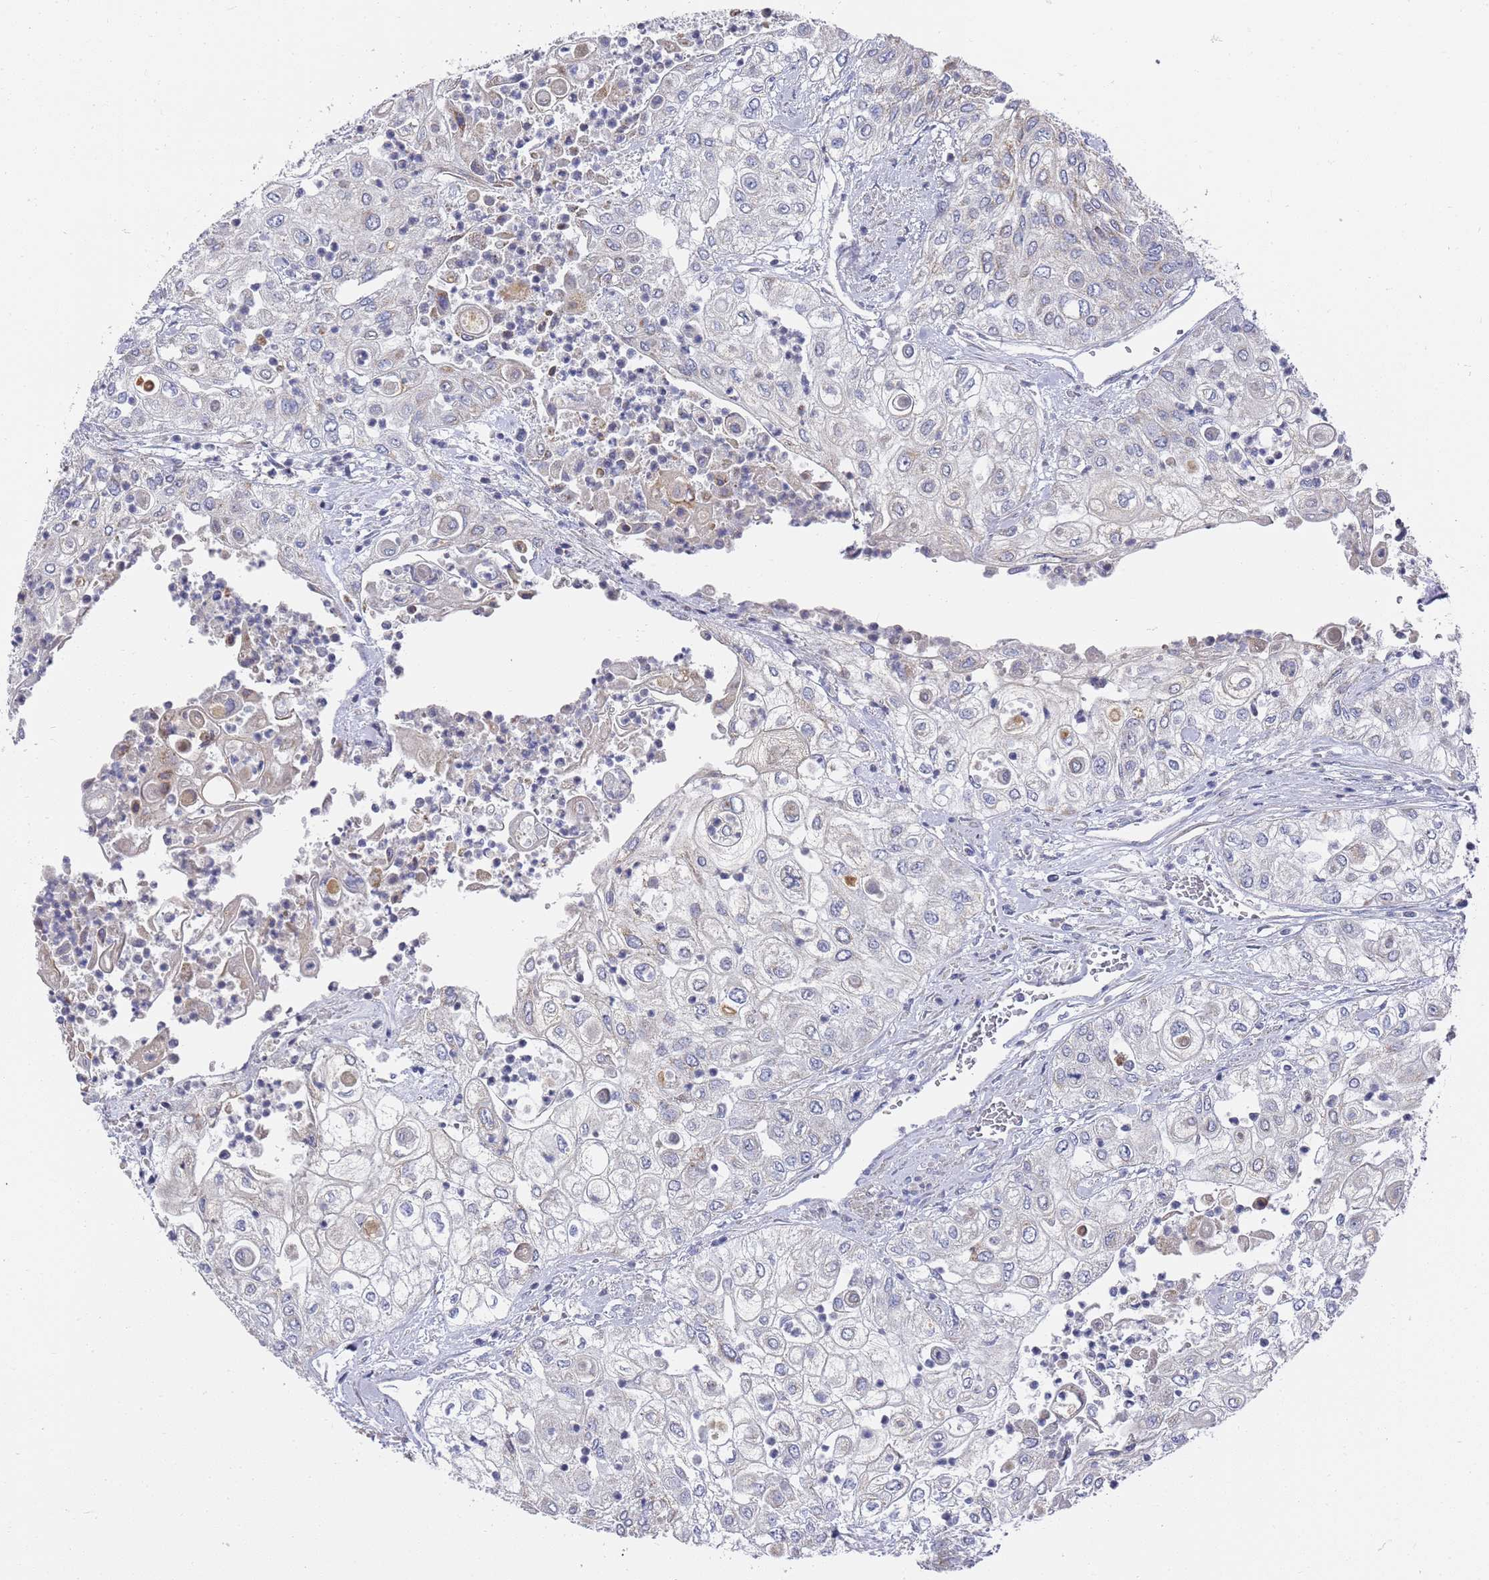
{"staining": {"intensity": "negative", "quantity": "none", "location": "none"}, "tissue": "urothelial cancer", "cell_type": "Tumor cells", "image_type": "cancer", "snomed": [{"axis": "morphology", "description": "Urothelial carcinoma, High grade"}, {"axis": "topography", "description": "Urinary bladder"}], "caption": "High-grade urothelial carcinoma was stained to show a protein in brown. There is no significant staining in tumor cells.", "gene": "SCAPER", "patient": {"sex": "female", "age": 79}}